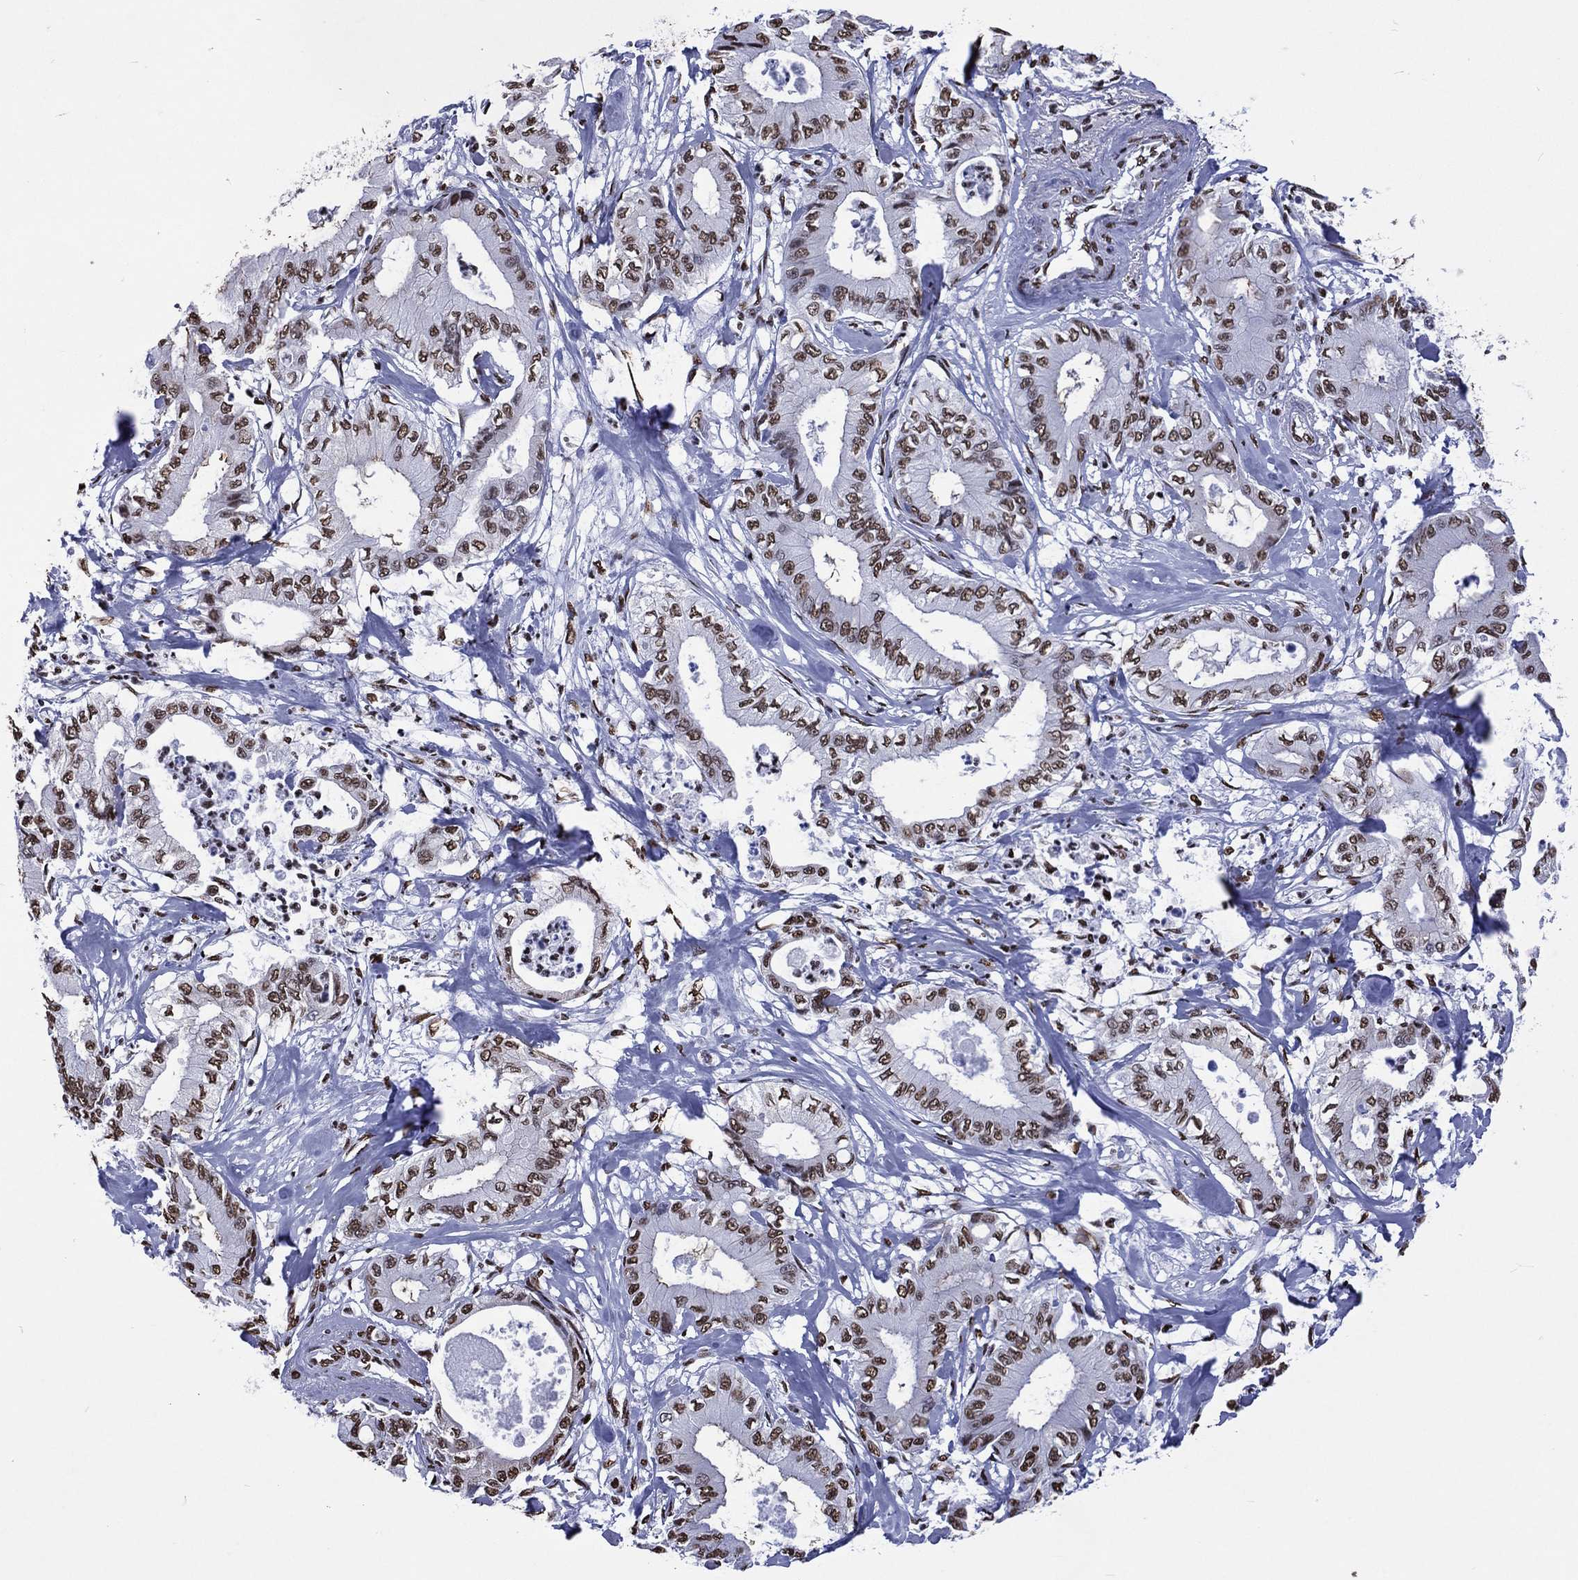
{"staining": {"intensity": "strong", "quantity": ">75%", "location": "nuclear"}, "tissue": "pancreatic cancer", "cell_type": "Tumor cells", "image_type": "cancer", "snomed": [{"axis": "morphology", "description": "Adenocarcinoma, NOS"}, {"axis": "topography", "description": "Pancreas"}], "caption": "IHC histopathology image of neoplastic tissue: human pancreatic cancer (adenocarcinoma) stained using immunohistochemistry (IHC) exhibits high levels of strong protein expression localized specifically in the nuclear of tumor cells, appearing as a nuclear brown color.", "gene": "RETREG2", "patient": {"sex": "male", "age": 71}}